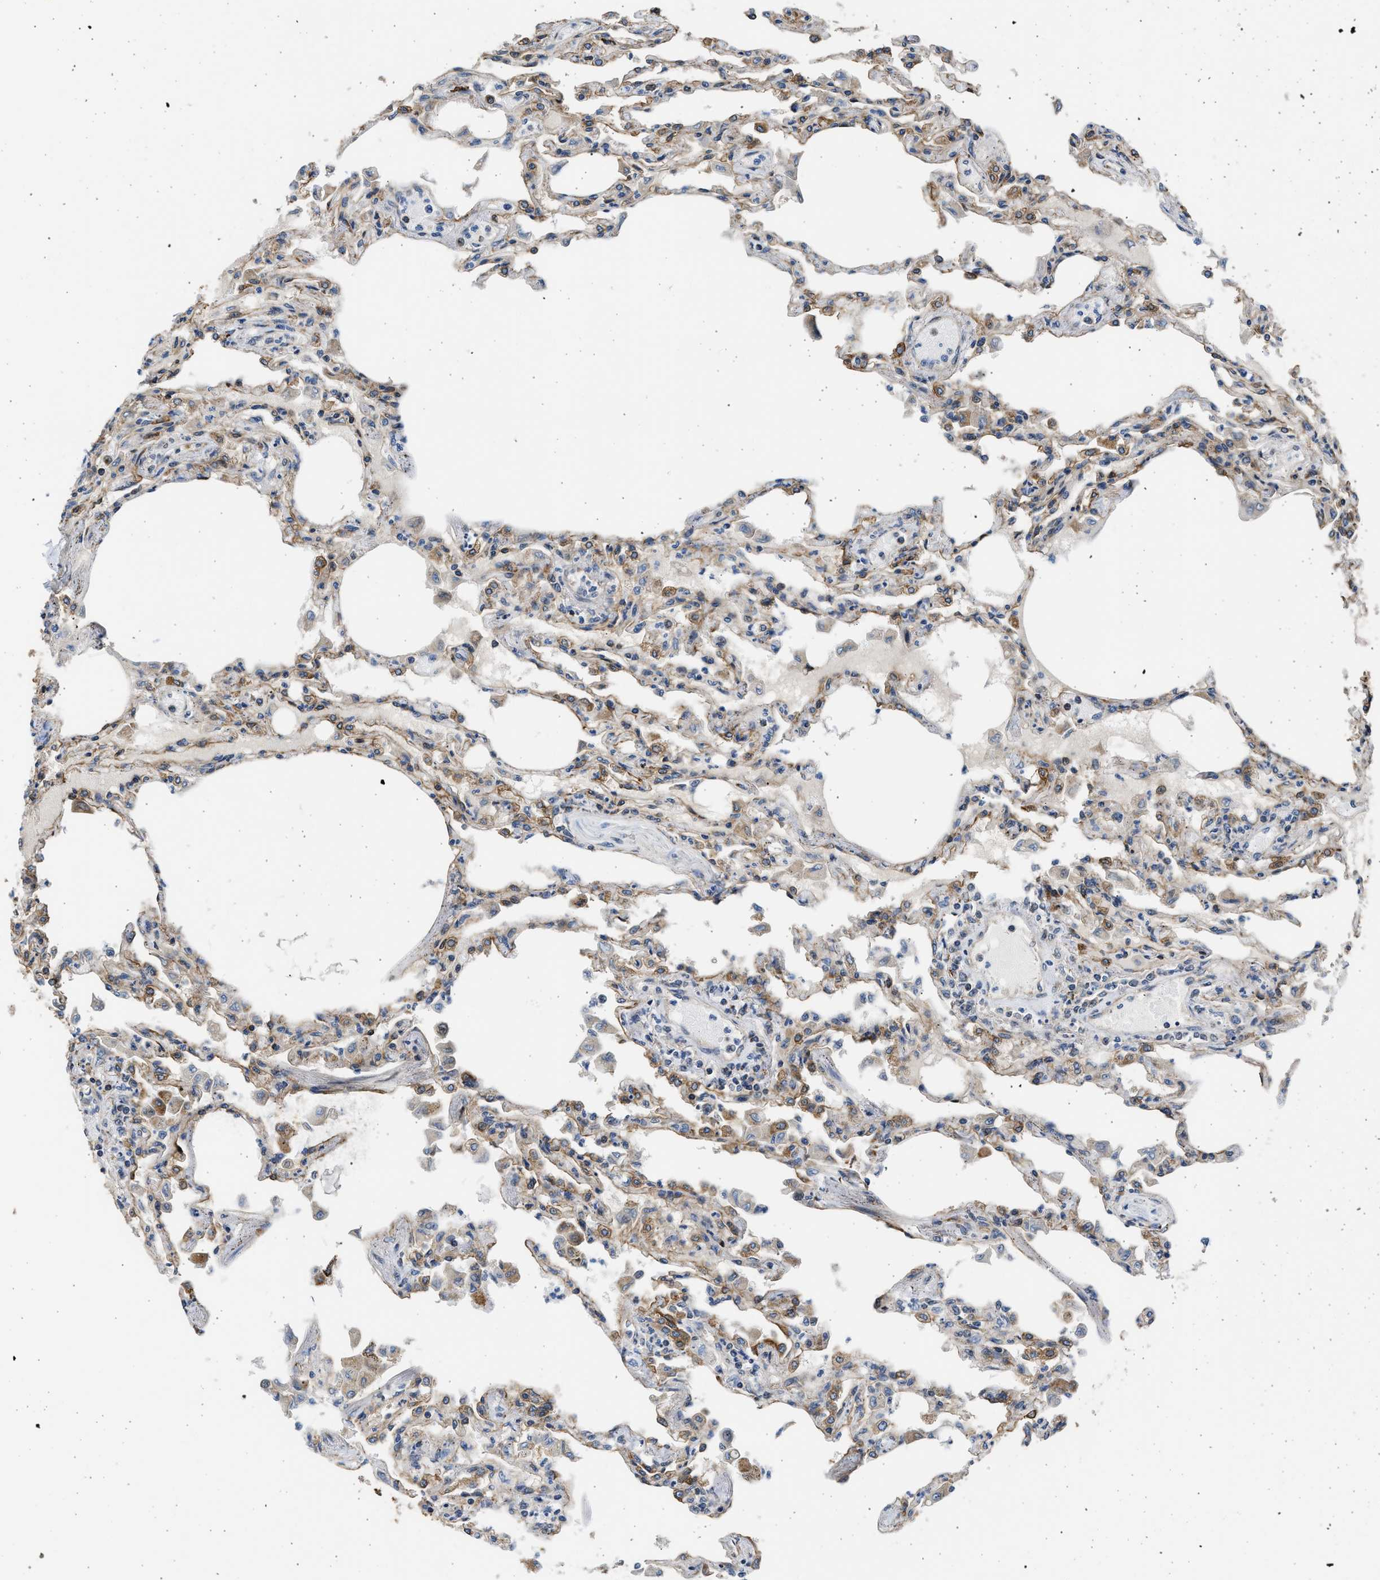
{"staining": {"intensity": "moderate", "quantity": ">75%", "location": "cytoplasmic/membranous"}, "tissue": "lung", "cell_type": "Alveolar cells", "image_type": "normal", "snomed": [{"axis": "morphology", "description": "Normal tissue, NOS"}, {"axis": "topography", "description": "Bronchus"}, {"axis": "topography", "description": "Lung"}], "caption": "Moderate cytoplasmic/membranous positivity is appreciated in about >75% of alveolar cells in unremarkable lung. (DAB (3,3'-diaminobenzidine) IHC, brown staining for protein, blue staining for nuclei).", "gene": "PLD2", "patient": {"sex": "female", "age": 49}}